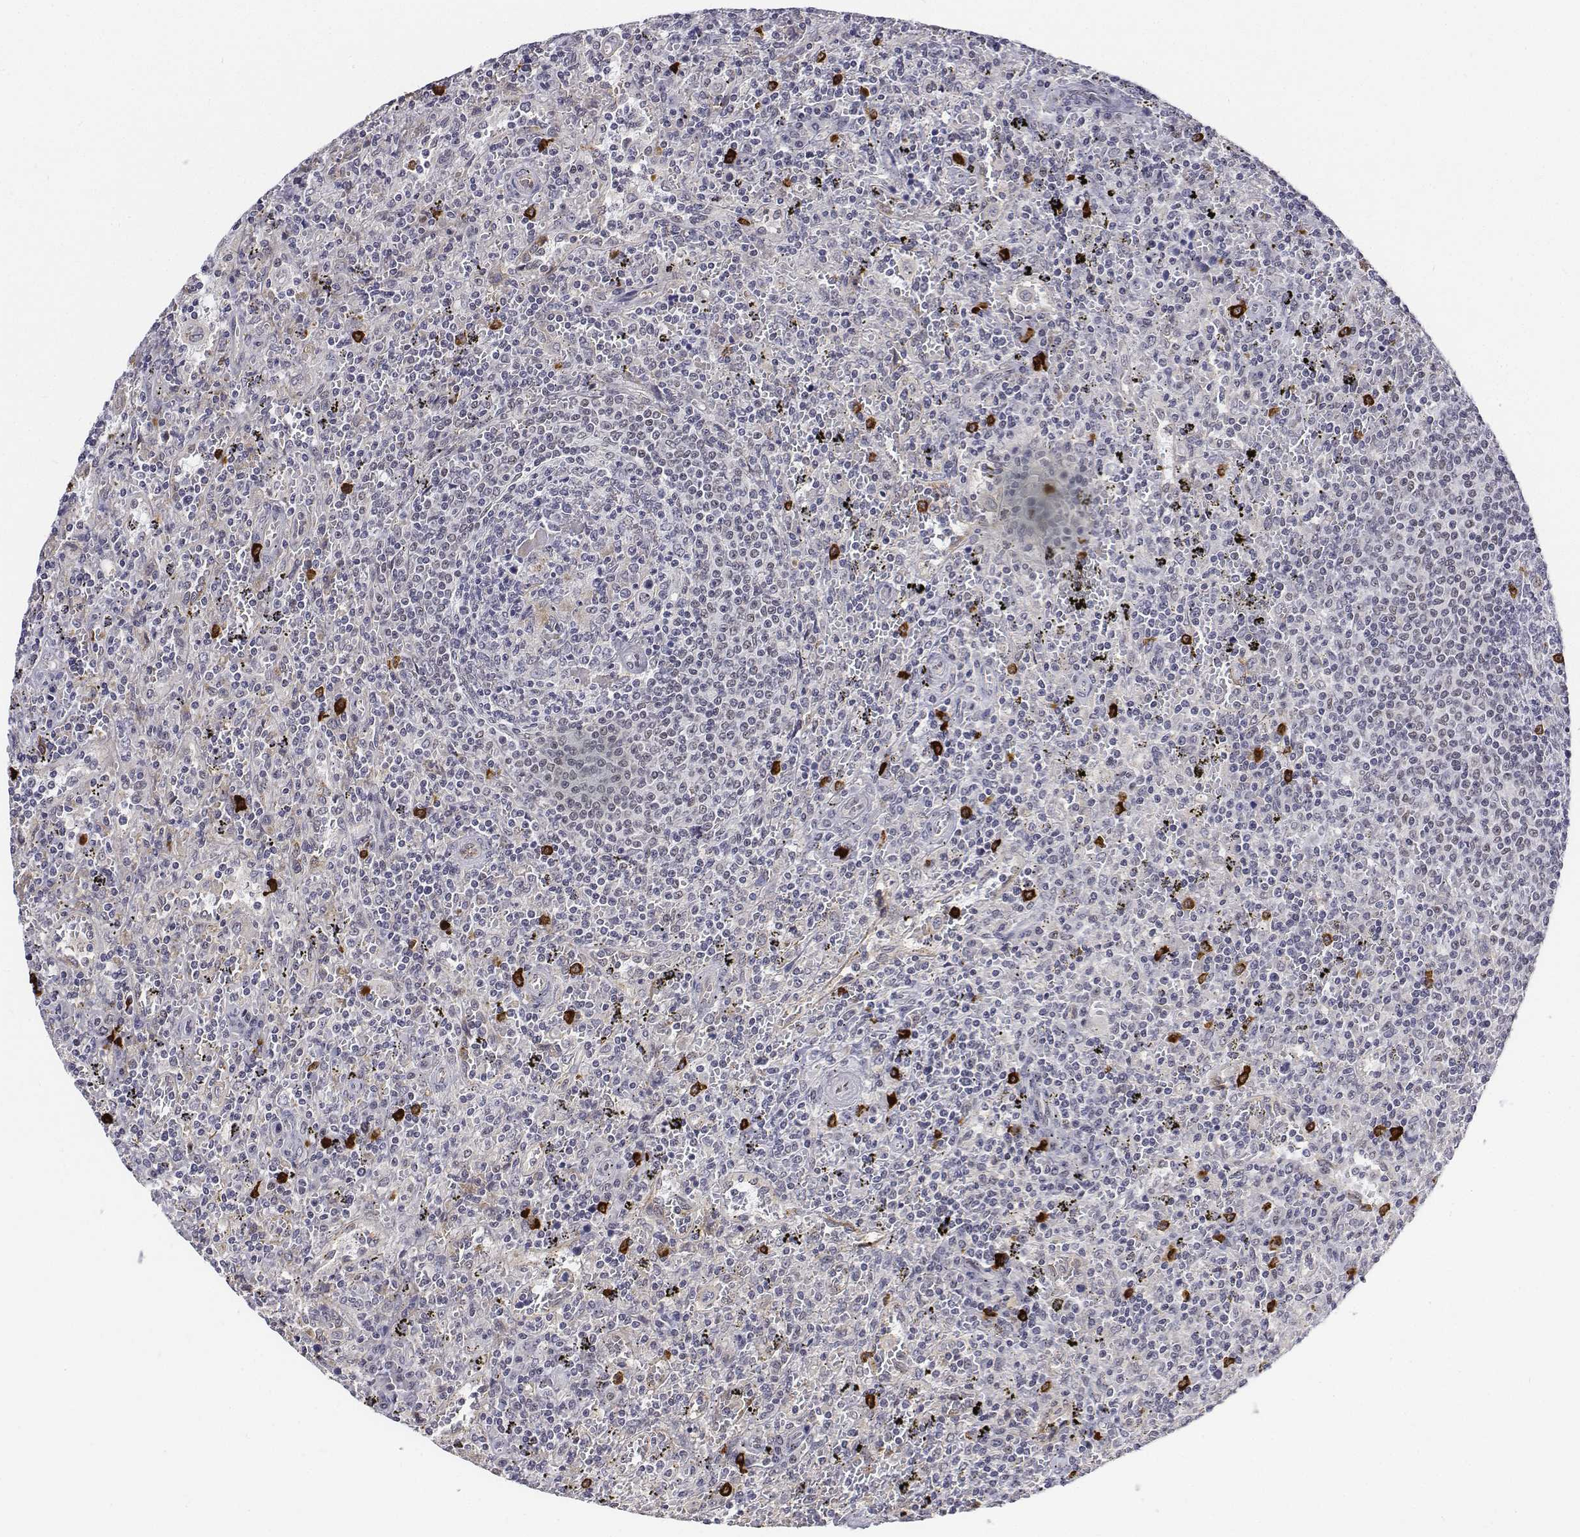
{"staining": {"intensity": "negative", "quantity": "none", "location": "none"}, "tissue": "lymphoma", "cell_type": "Tumor cells", "image_type": "cancer", "snomed": [{"axis": "morphology", "description": "Malignant lymphoma, non-Hodgkin's type, Low grade"}, {"axis": "topography", "description": "Spleen"}], "caption": "DAB immunohistochemical staining of human low-grade malignant lymphoma, non-Hodgkin's type shows no significant positivity in tumor cells.", "gene": "ATRX", "patient": {"sex": "male", "age": 62}}